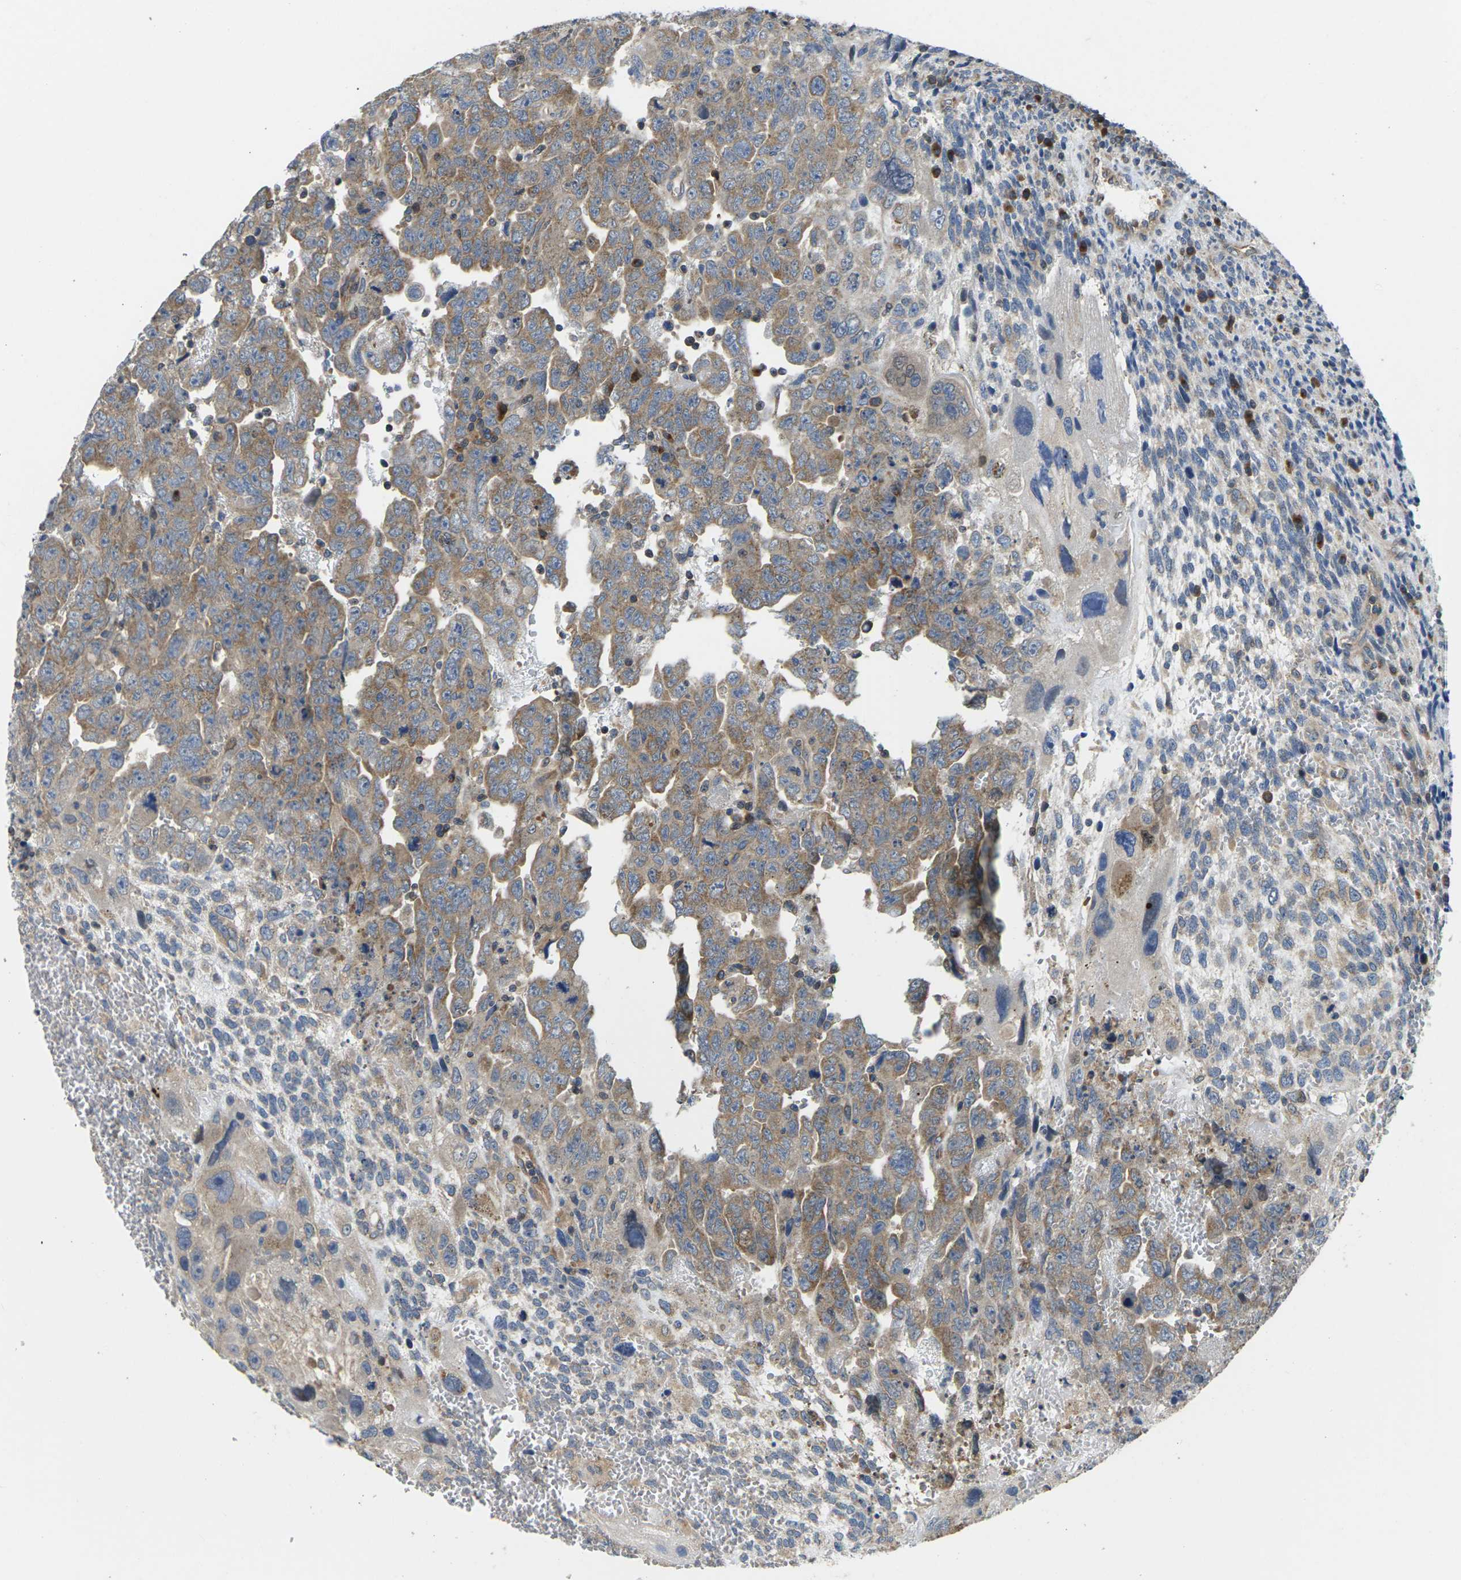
{"staining": {"intensity": "moderate", "quantity": ">75%", "location": "cytoplasmic/membranous"}, "tissue": "testis cancer", "cell_type": "Tumor cells", "image_type": "cancer", "snomed": [{"axis": "morphology", "description": "Carcinoma, Embryonal, NOS"}, {"axis": "topography", "description": "Testis"}], "caption": "Immunohistochemistry histopathology image of embryonal carcinoma (testis) stained for a protein (brown), which shows medium levels of moderate cytoplasmic/membranous expression in about >75% of tumor cells.", "gene": "TMCC2", "patient": {"sex": "male", "age": 28}}